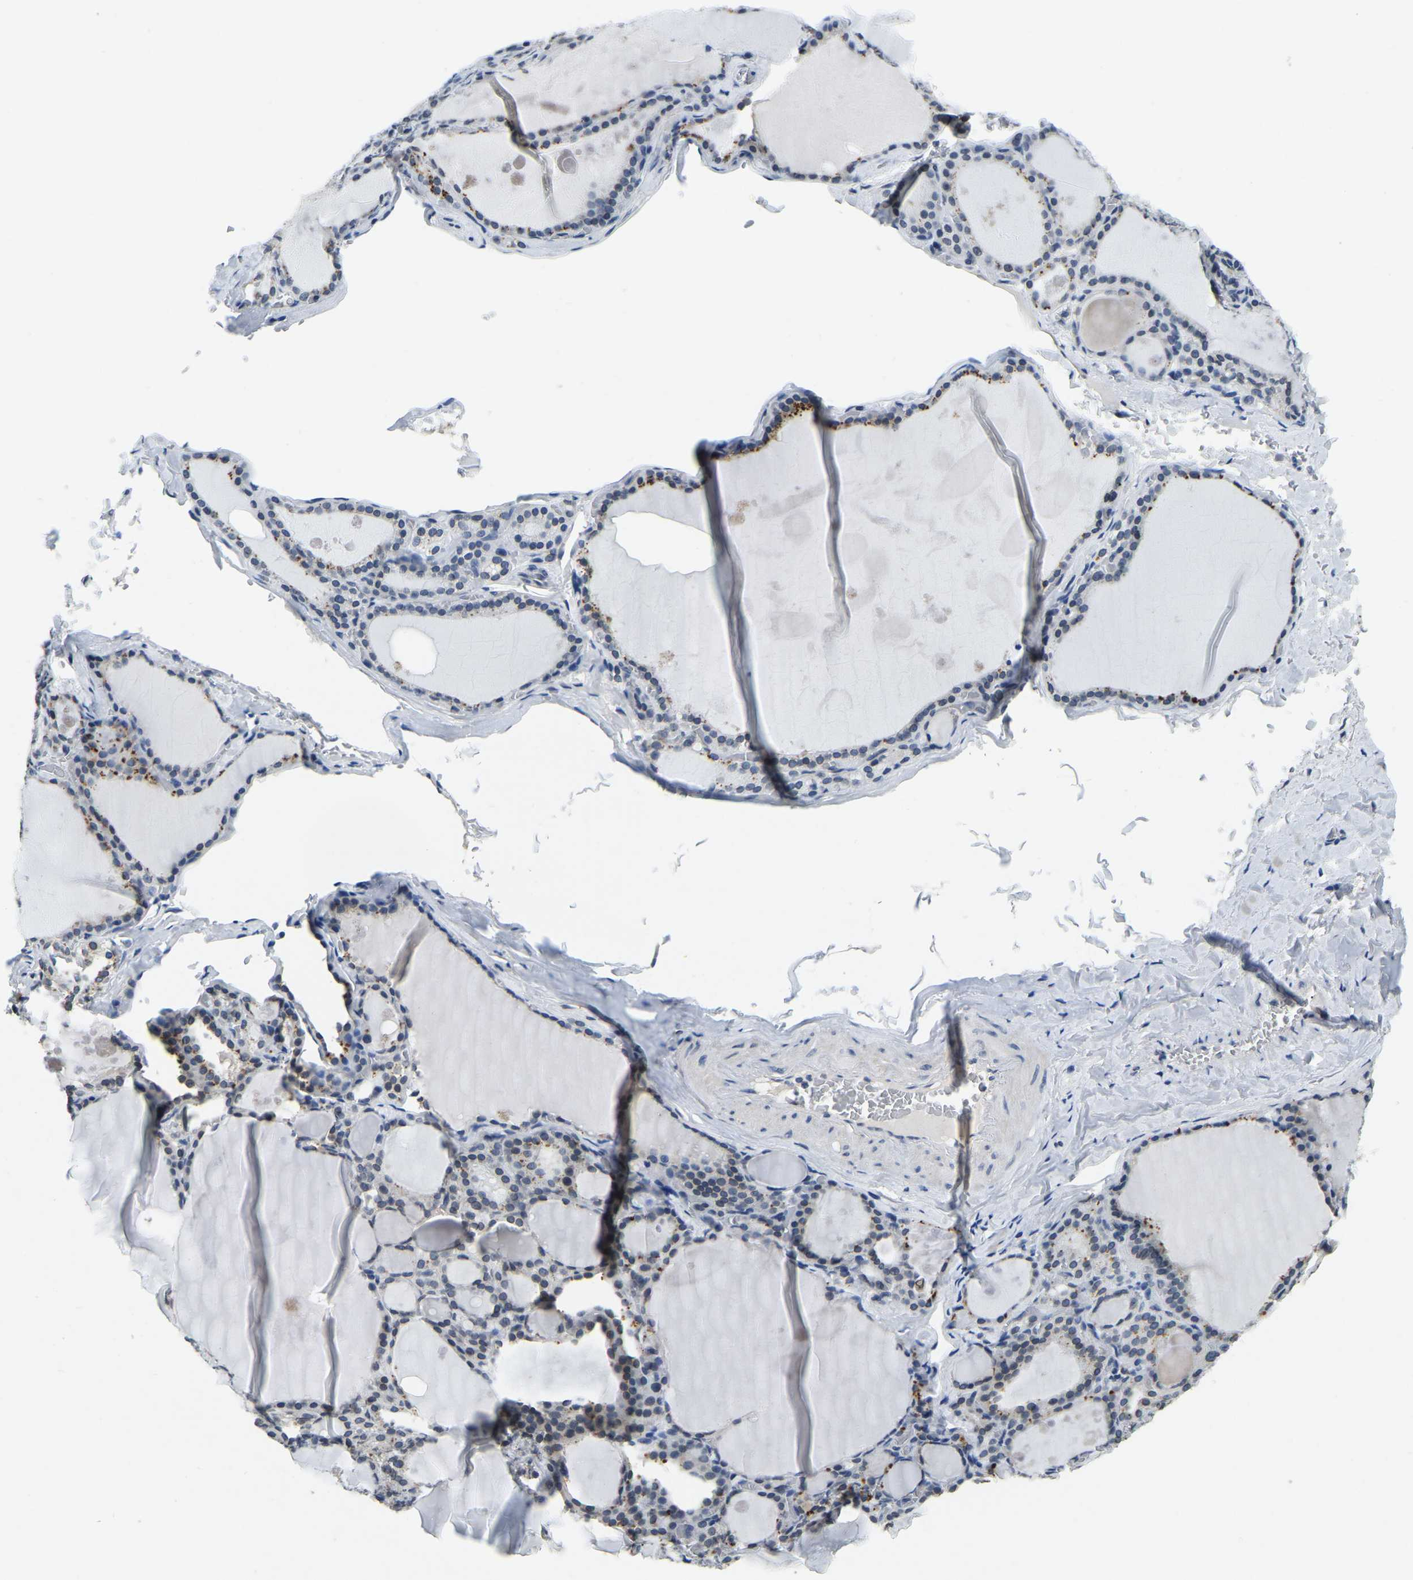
{"staining": {"intensity": "moderate", "quantity": "25%-75%", "location": "cytoplasmic/membranous,nuclear"}, "tissue": "thyroid gland", "cell_type": "Glandular cells", "image_type": "normal", "snomed": [{"axis": "morphology", "description": "Normal tissue, NOS"}, {"axis": "topography", "description": "Thyroid gland"}], "caption": "Moderate cytoplasmic/membranous,nuclear expression is seen in approximately 25%-75% of glandular cells in benign thyroid gland. (DAB = brown stain, brightfield microscopy at high magnification).", "gene": "RANBP2", "patient": {"sex": "male", "age": 56}}